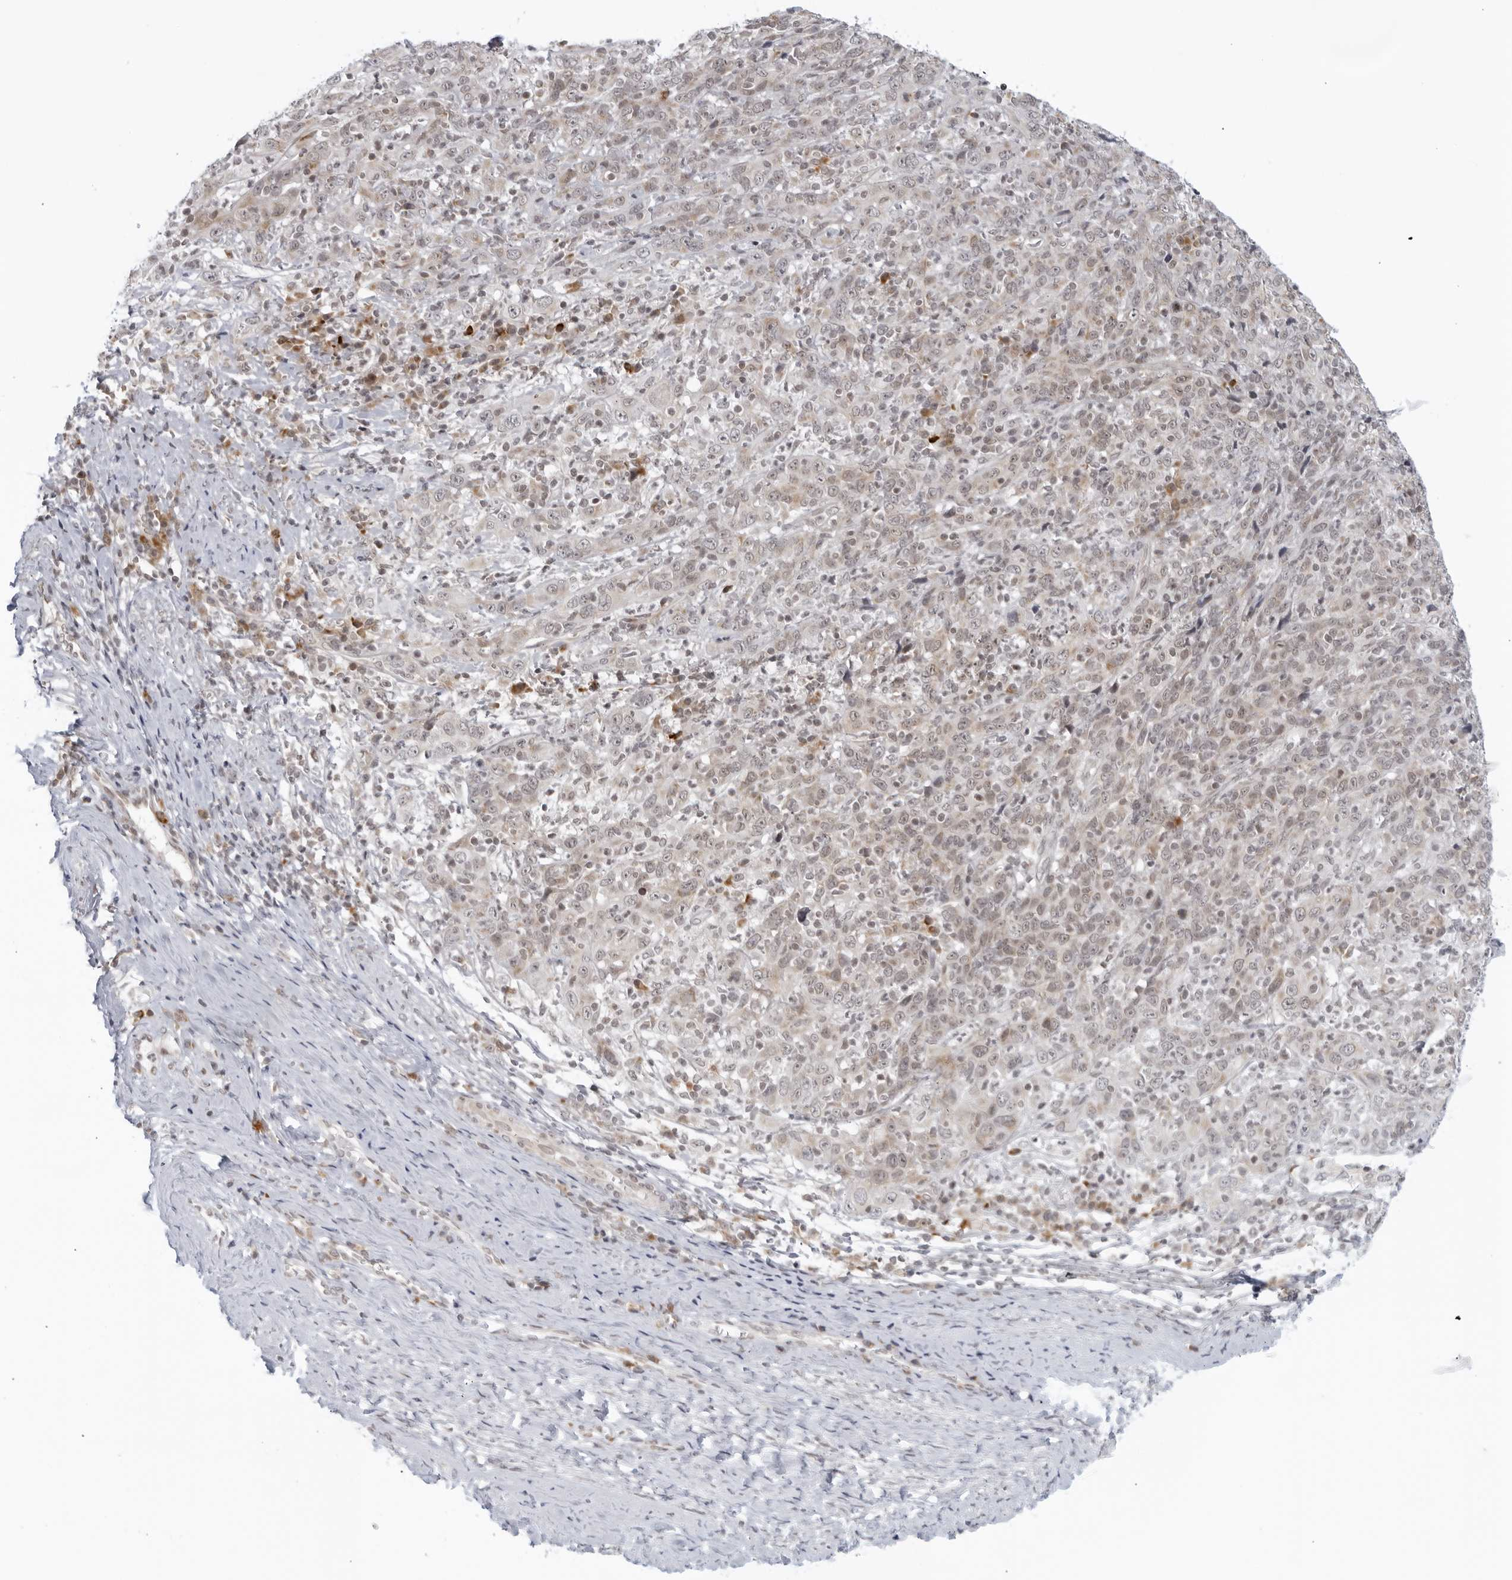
{"staining": {"intensity": "weak", "quantity": "<25%", "location": "nuclear"}, "tissue": "cervical cancer", "cell_type": "Tumor cells", "image_type": "cancer", "snomed": [{"axis": "morphology", "description": "Squamous cell carcinoma, NOS"}, {"axis": "topography", "description": "Cervix"}], "caption": "Photomicrograph shows no protein expression in tumor cells of cervical cancer tissue.", "gene": "RAB11FIP3", "patient": {"sex": "female", "age": 46}}